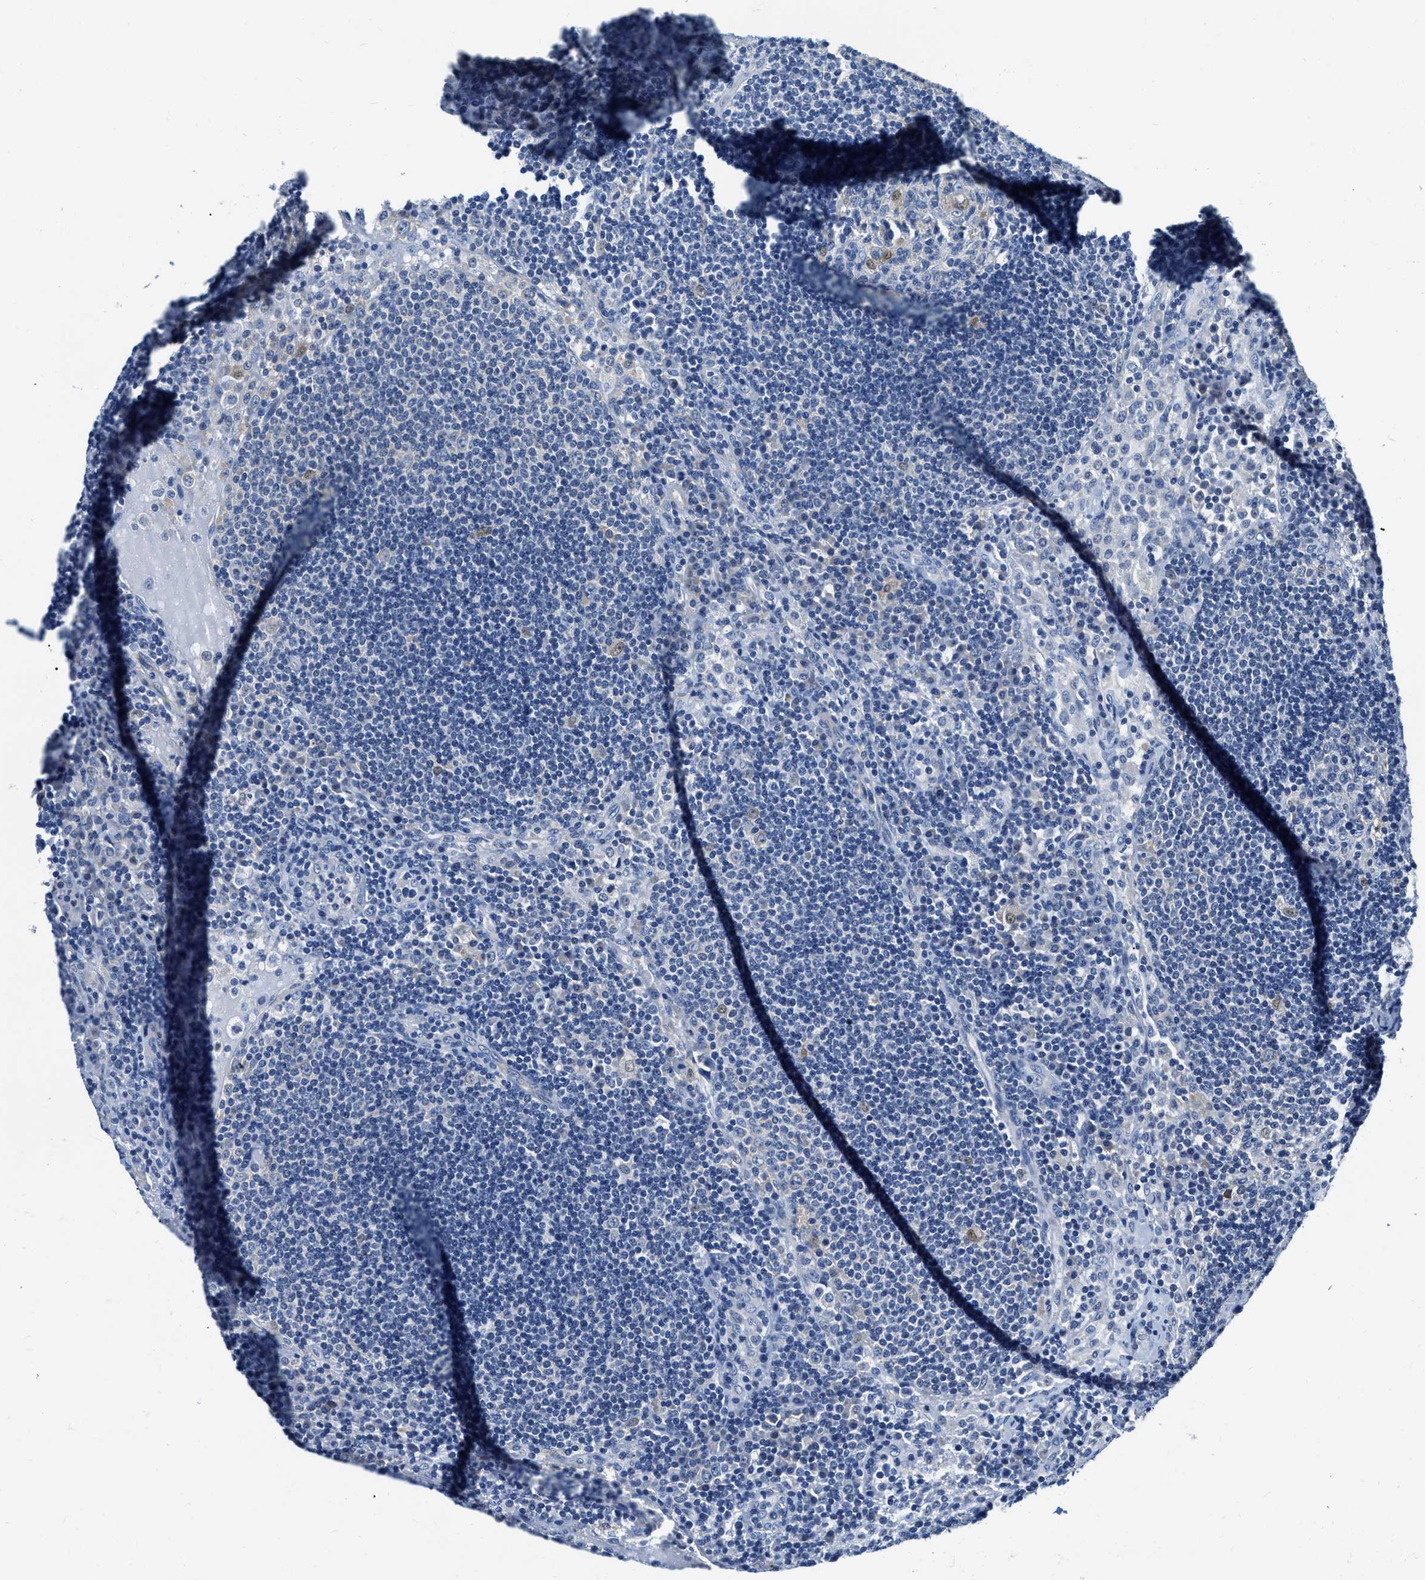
{"staining": {"intensity": "negative", "quantity": "none", "location": "none"}, "tissue": "lymph node", "cell_type": "Germinal center cells", "image_type": "normal", "snomed": [{"axis": "morphology", "description": "Normal tissue, NOS"}, {"axis": "topography", "description": "Lymph node"}], "caption": "Immunohistochemistry (IHC) of benign human lymph node shows no staining in germinal center cells. (DAB (3,3'-diaminobenzidine) immunohistochemistry (IHC) with hematoxylin counter stain).", "gene": "EIF2AK2", "patient": {"sex": "female", "age": 53}}